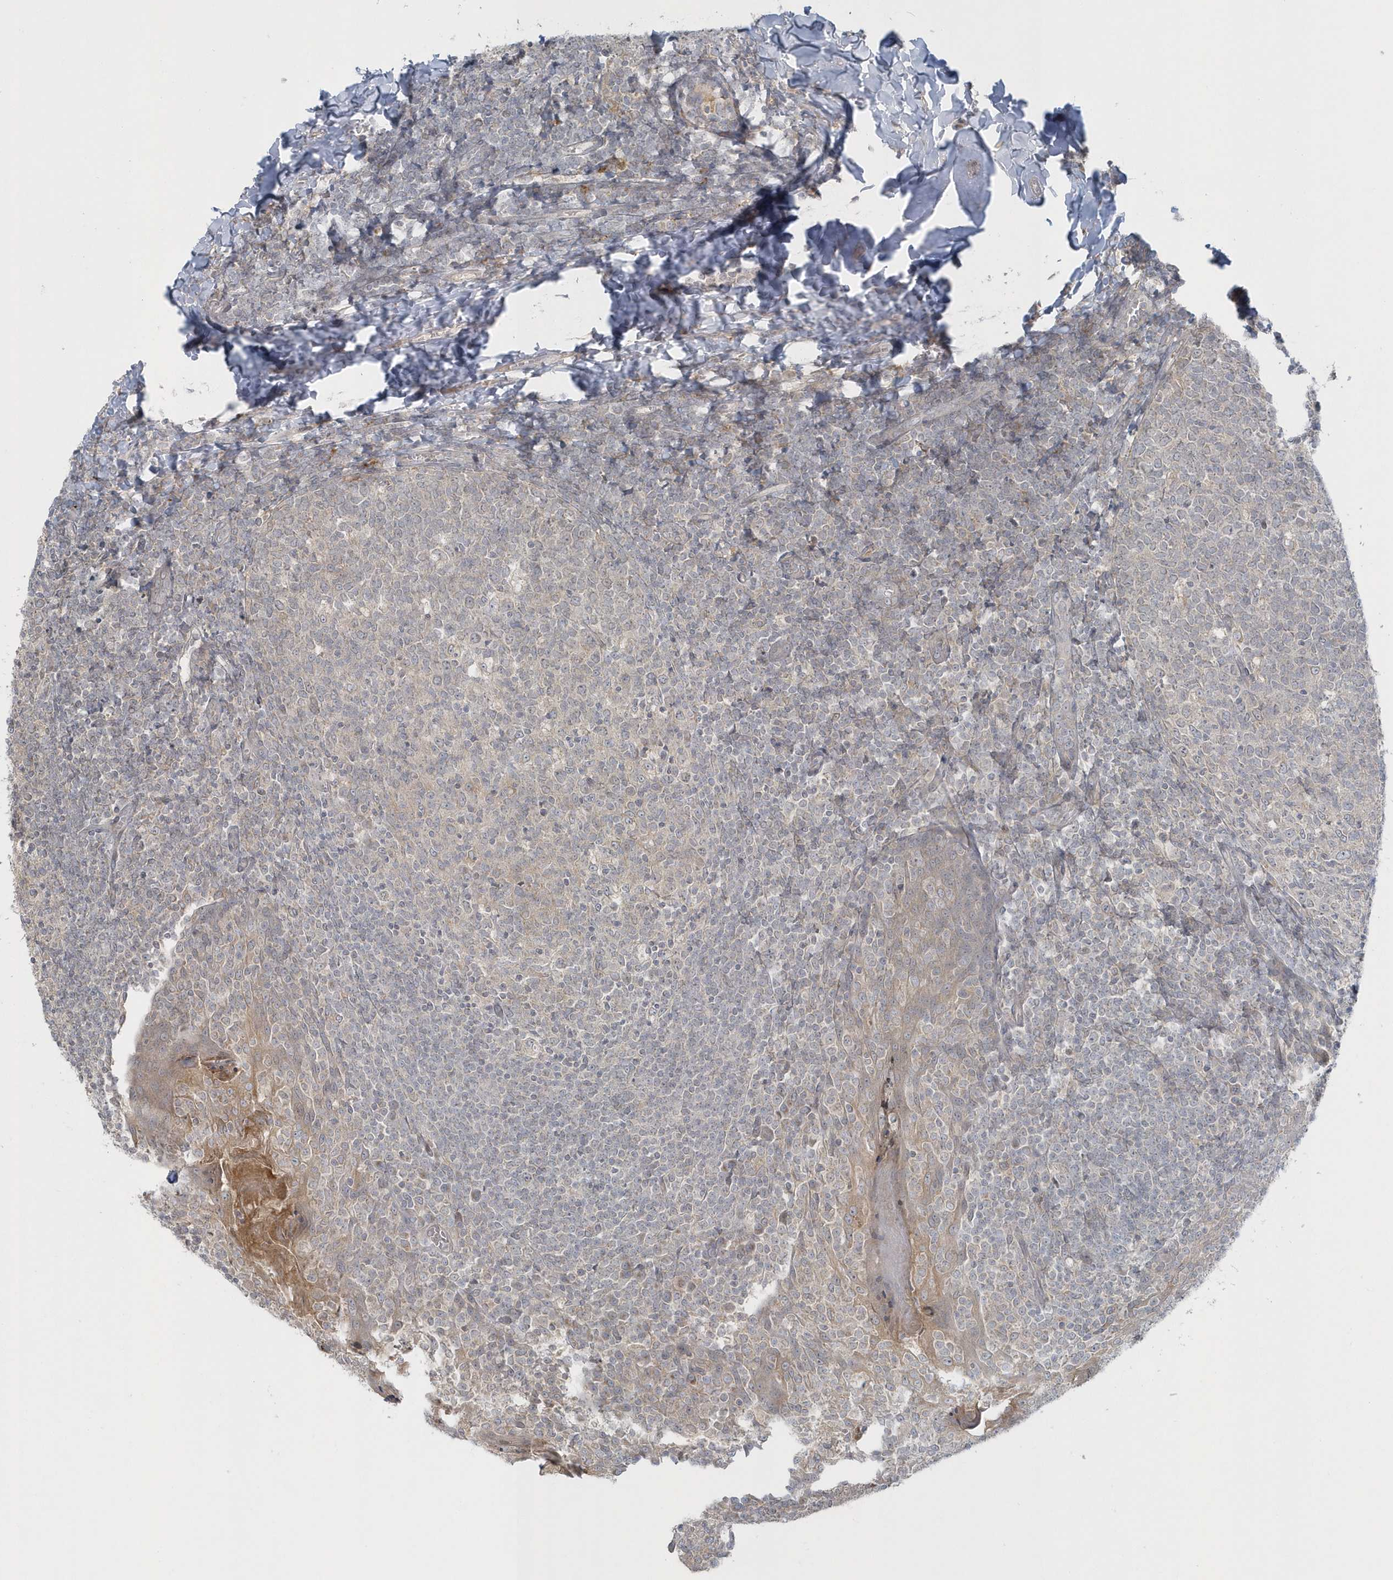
{"staining": {"intensity": "negative", "quantity": "none", "location": "none"}, "tissue": "tonsil", "cell_type": "Germinal center cells", "image_type": "normal", "snomed": [{"axis": "morphology", "description": "Normal tissue, NOS"}, {"axis": "topography", "description": "Tonsil"}], "caption": "The photomicrograph exhibits no significant staining in germinal center cells of tonsil.", "gene": "BLTP3A", "patient": {"sex": "female", "age": 19}}